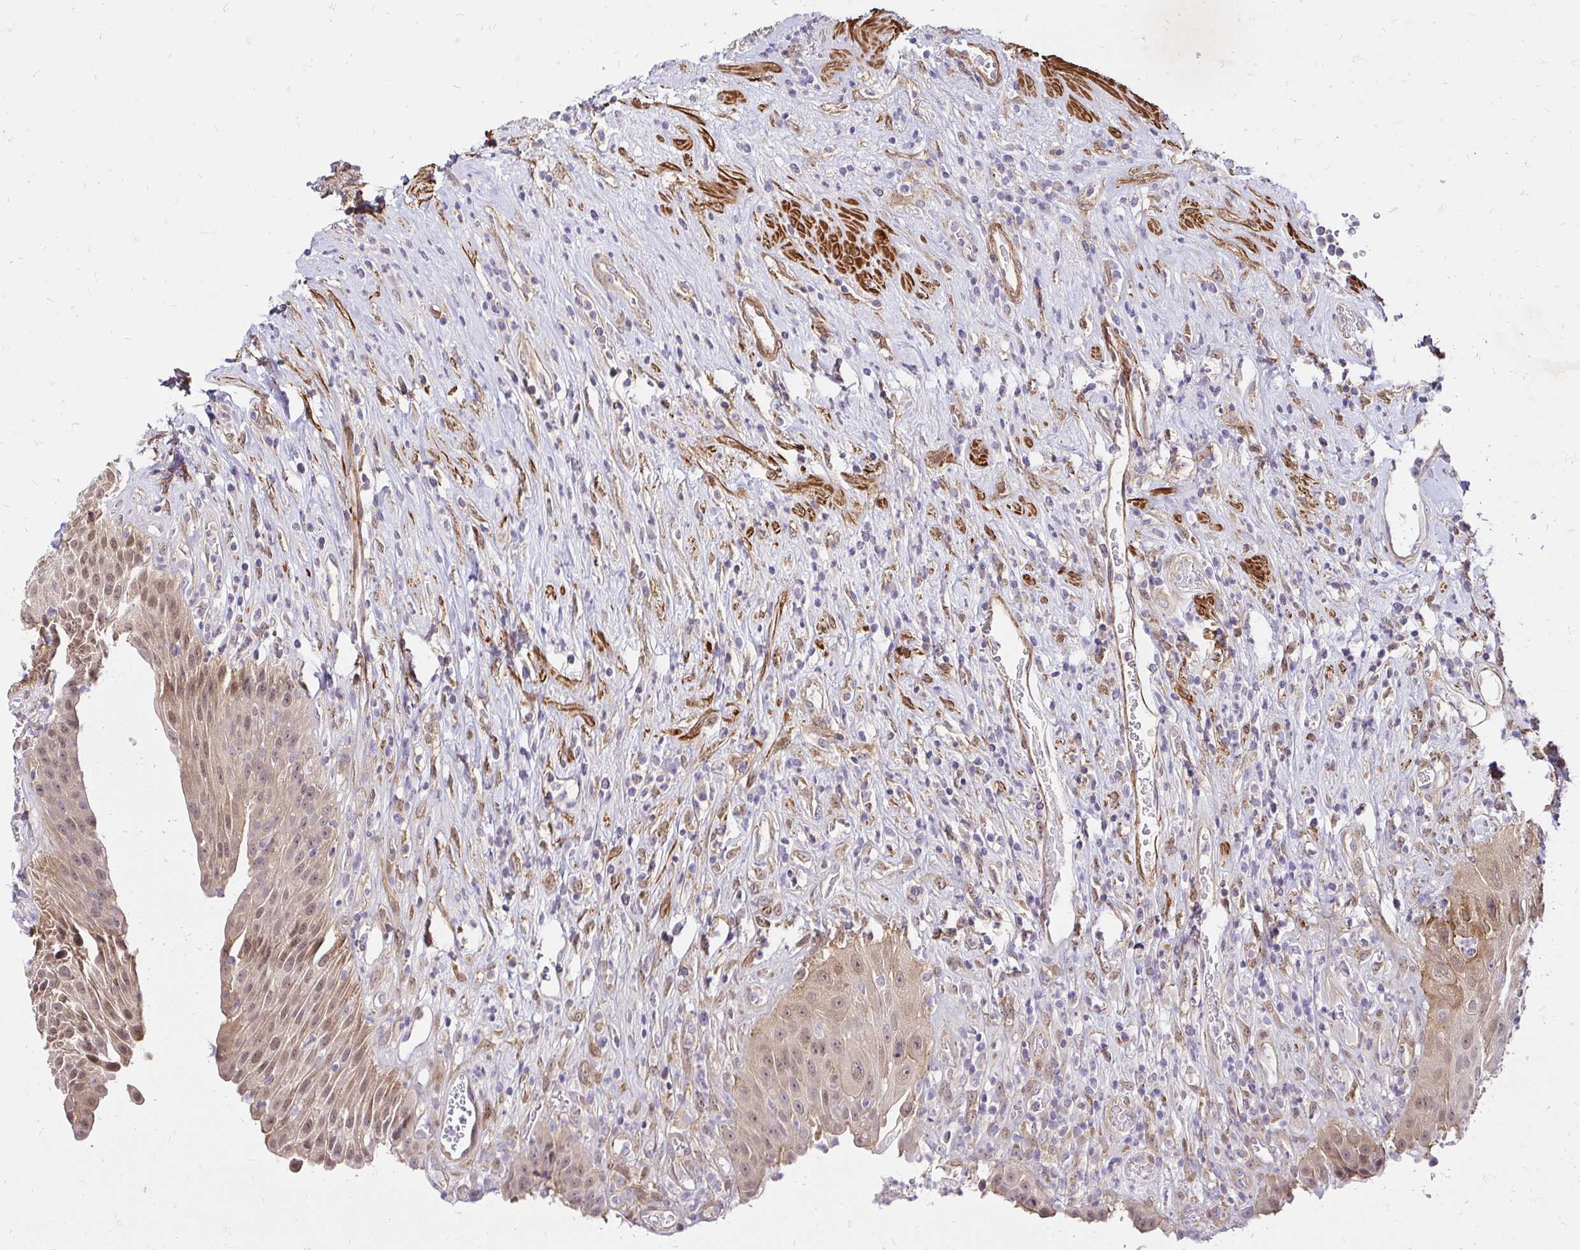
{"staining": {"intensity": "weak", "quantity": "25%-75%", "location": "cytoplasmic/membranous,nuclear"}, "tissue": "urinary bladder", "cell_type": "Urothelial cells", "image_type": "normal", "snomed": [{"axis": "morphology", "description": "Normal tissue, NOS"}, {"axis": "topography", "description": "Urinary bladder"}], "caption": "Urinary bladder stained with immunohistochemistry reveals weak cytoplasmic/membranous,nuclear staining in about 25%-75% of urothelial cells. Immunohistochemistry stains the protein of interest in brown and the nuclei are stained blue.", "gene": "YAP1", "patient": {"sex": "female", "age": 56}}